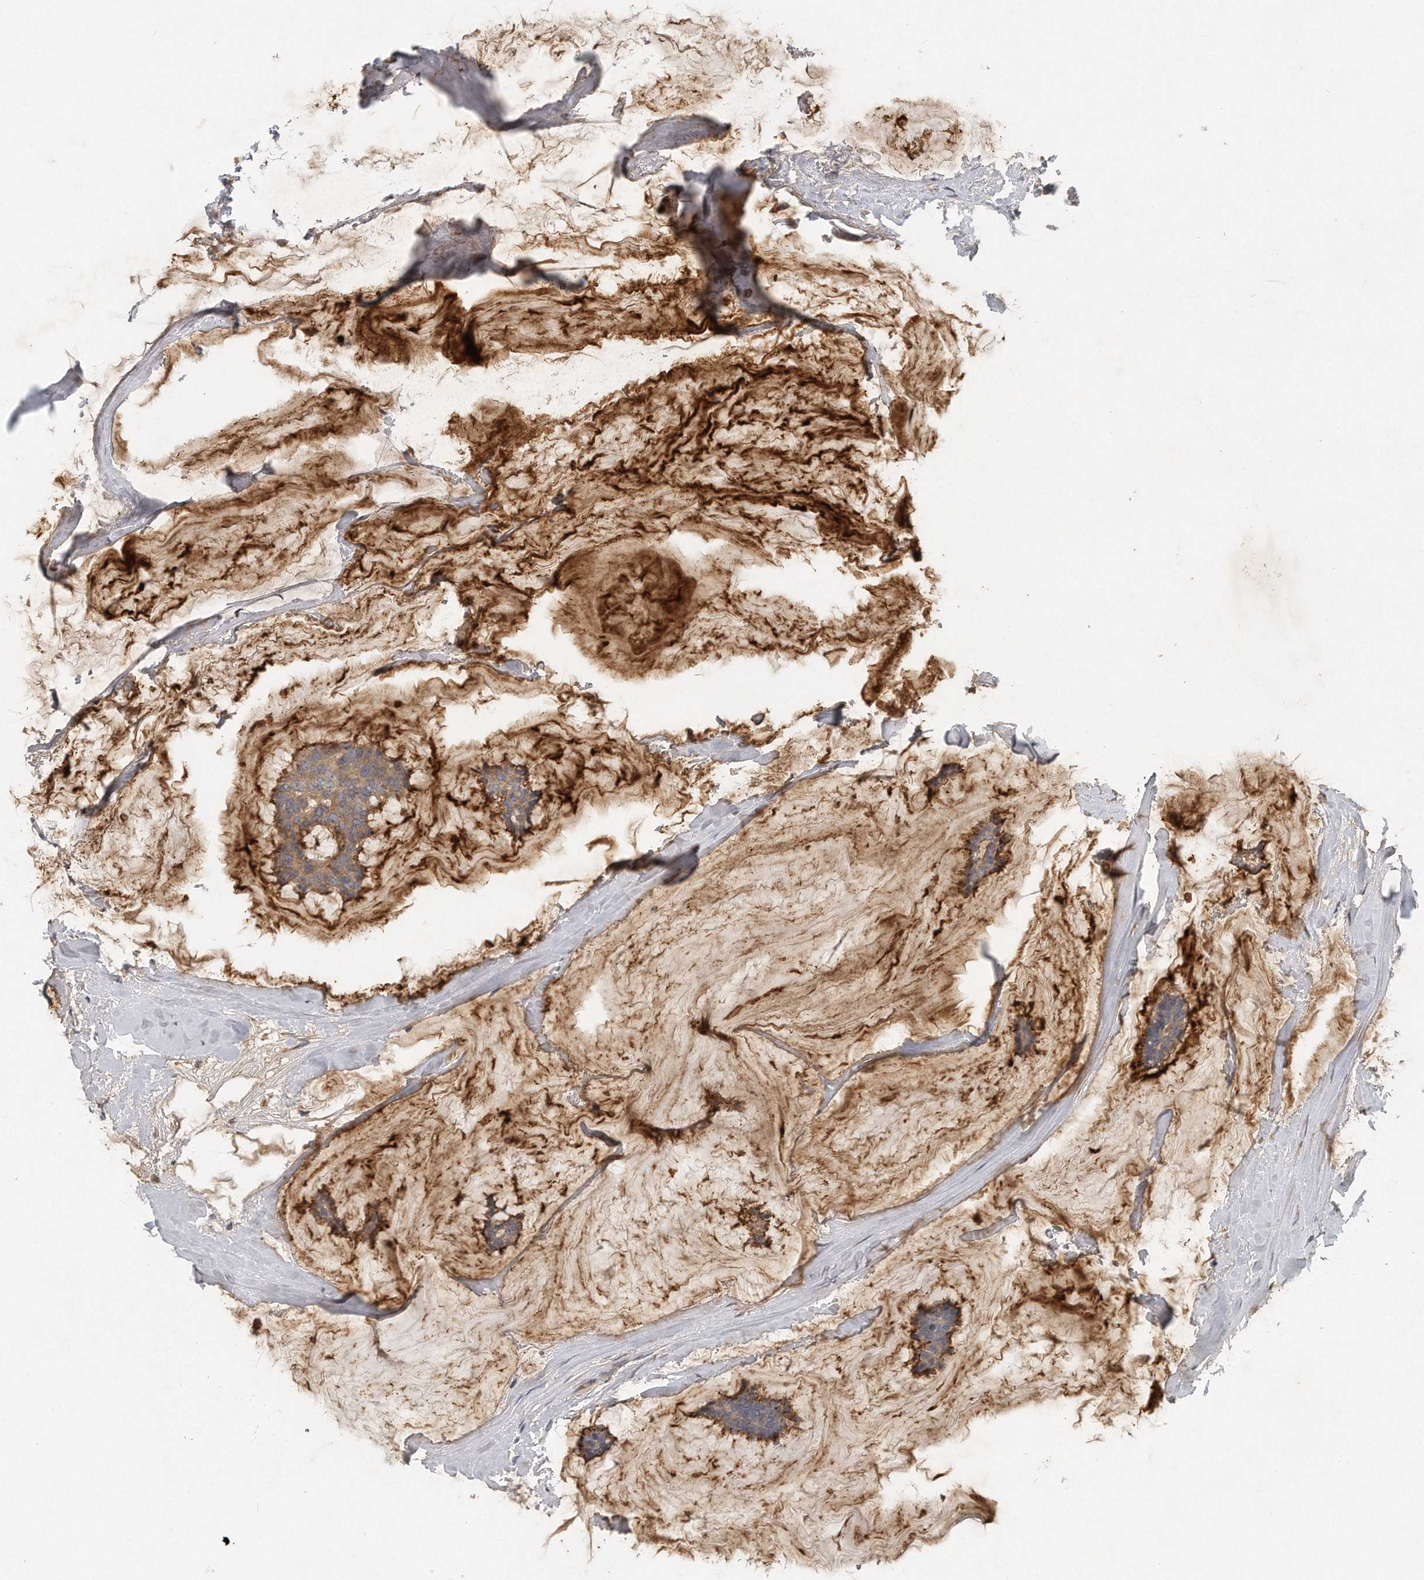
{"staining": {"intensity": "moderate", "quantity": ">75%", "location": "cytoplasmic/membranous"}, "tissue": "breast cancer", "cell_type": "Tumor cells", "image_type": "cancer", "snomed": [{"axis": "morphology", "description": "Duct carcinoma"}, {"axis": "topography", "description": "Breast"}], "caption": "Breast cancer stained with a protein marker demonstrates moderate staining in tumor cells.", "gene": "TRAPPC14", "patient": {"sex": "female", "age": 93}}